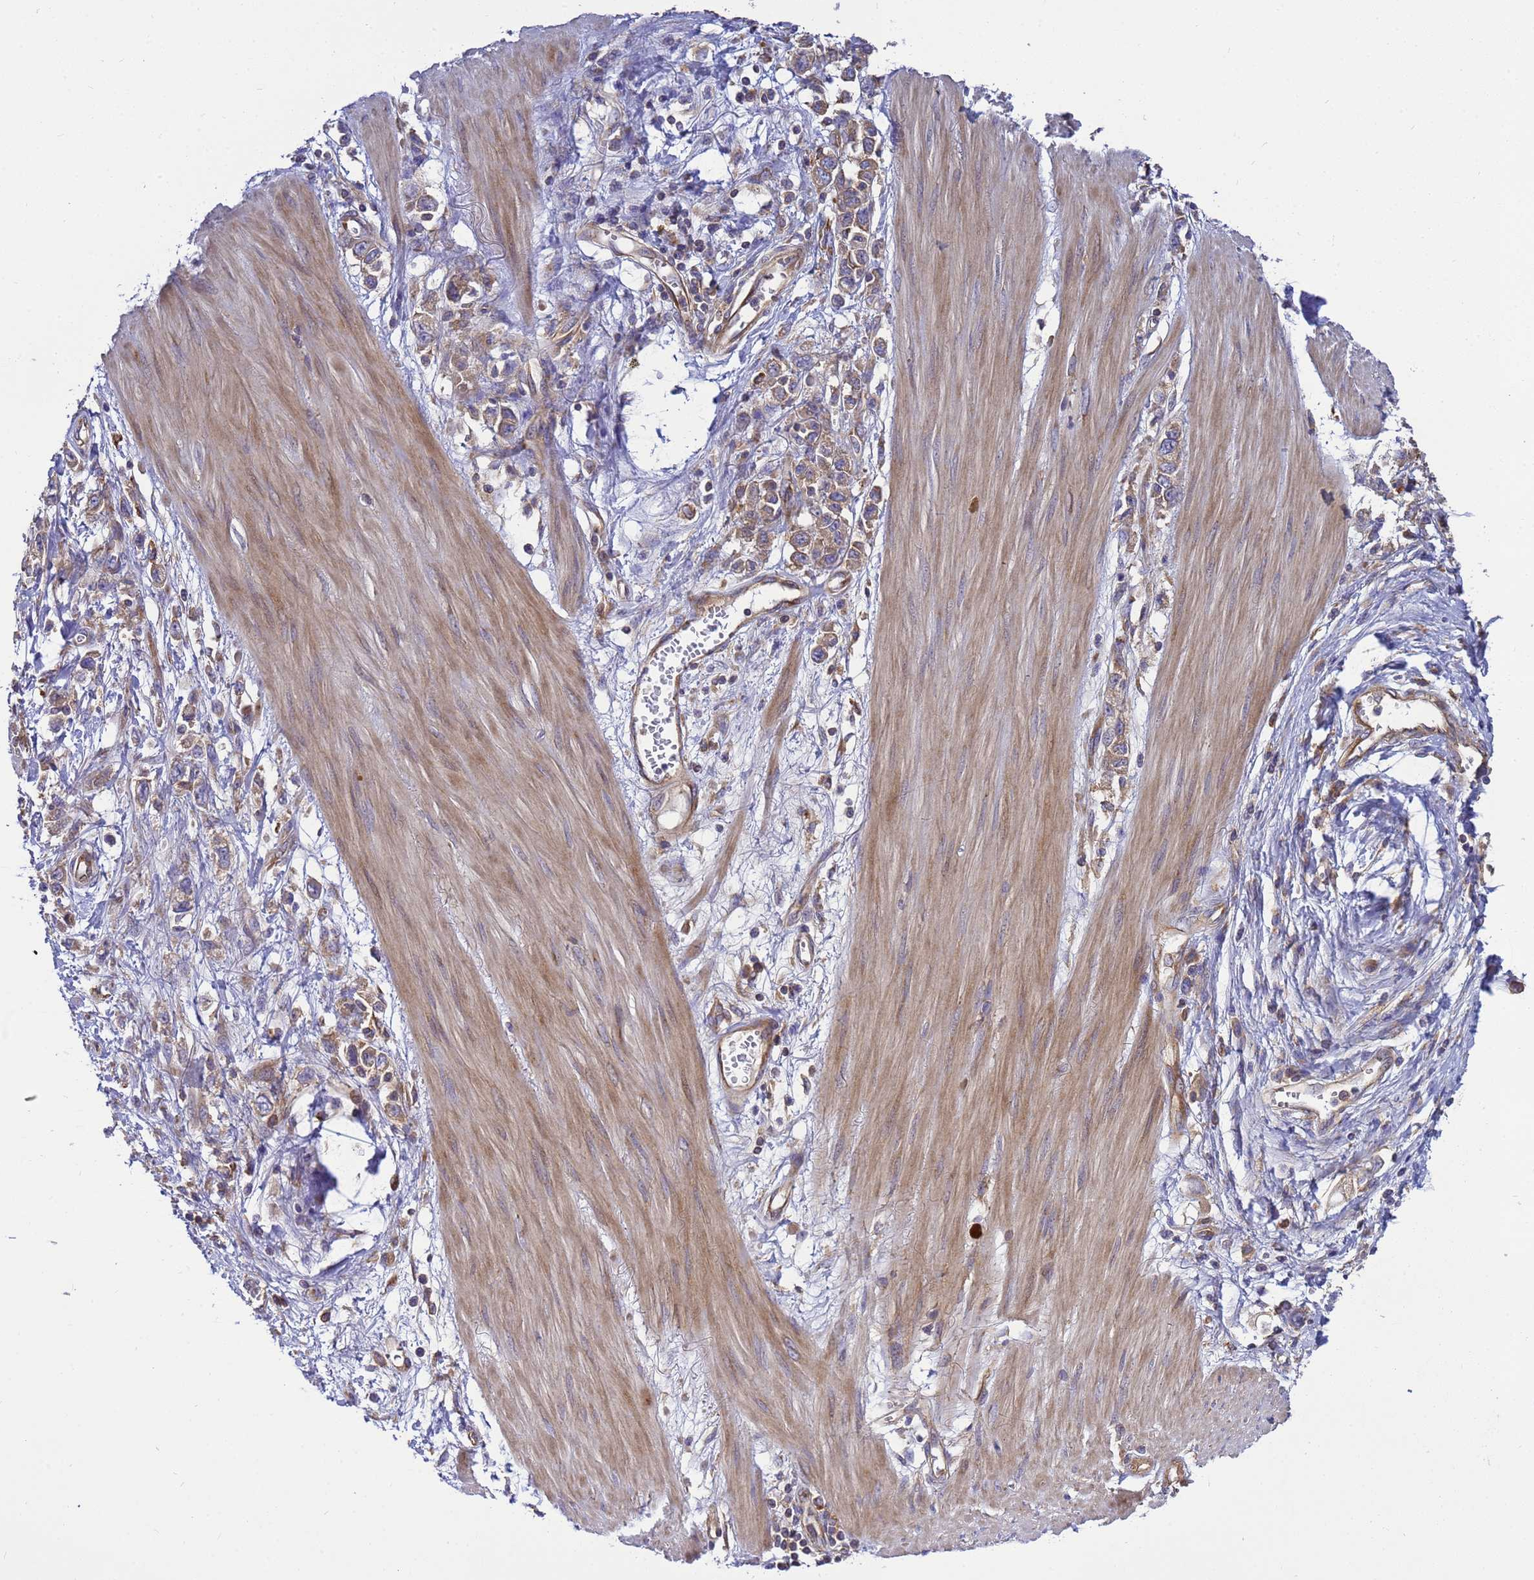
{"staining": {"intensity": "moderate", "quantity": ">75%", "location": "cytoplasmic/membranous"}, "tissue": "stomach cancer", "cell_type": "Tumor cells", "image_type": "cancer", "snomed": [{"axis": "morphology", "description": "Adenocarcinoma, NOS"}, {"axis": "topography", "description": "Stomach"}], "caption": "Stomach cancer tissue exhibits moderate cytoplasmic/membranous positivity in approximately >75% of tumor cells, visualized by immunohistochemistry. (DAB (3,3'-diaminobenzidine) IHC, brown staining for protein, blue staining for nuclei).", "gene": "BECN1", "patient": {"sex": "female", "age": 76}}